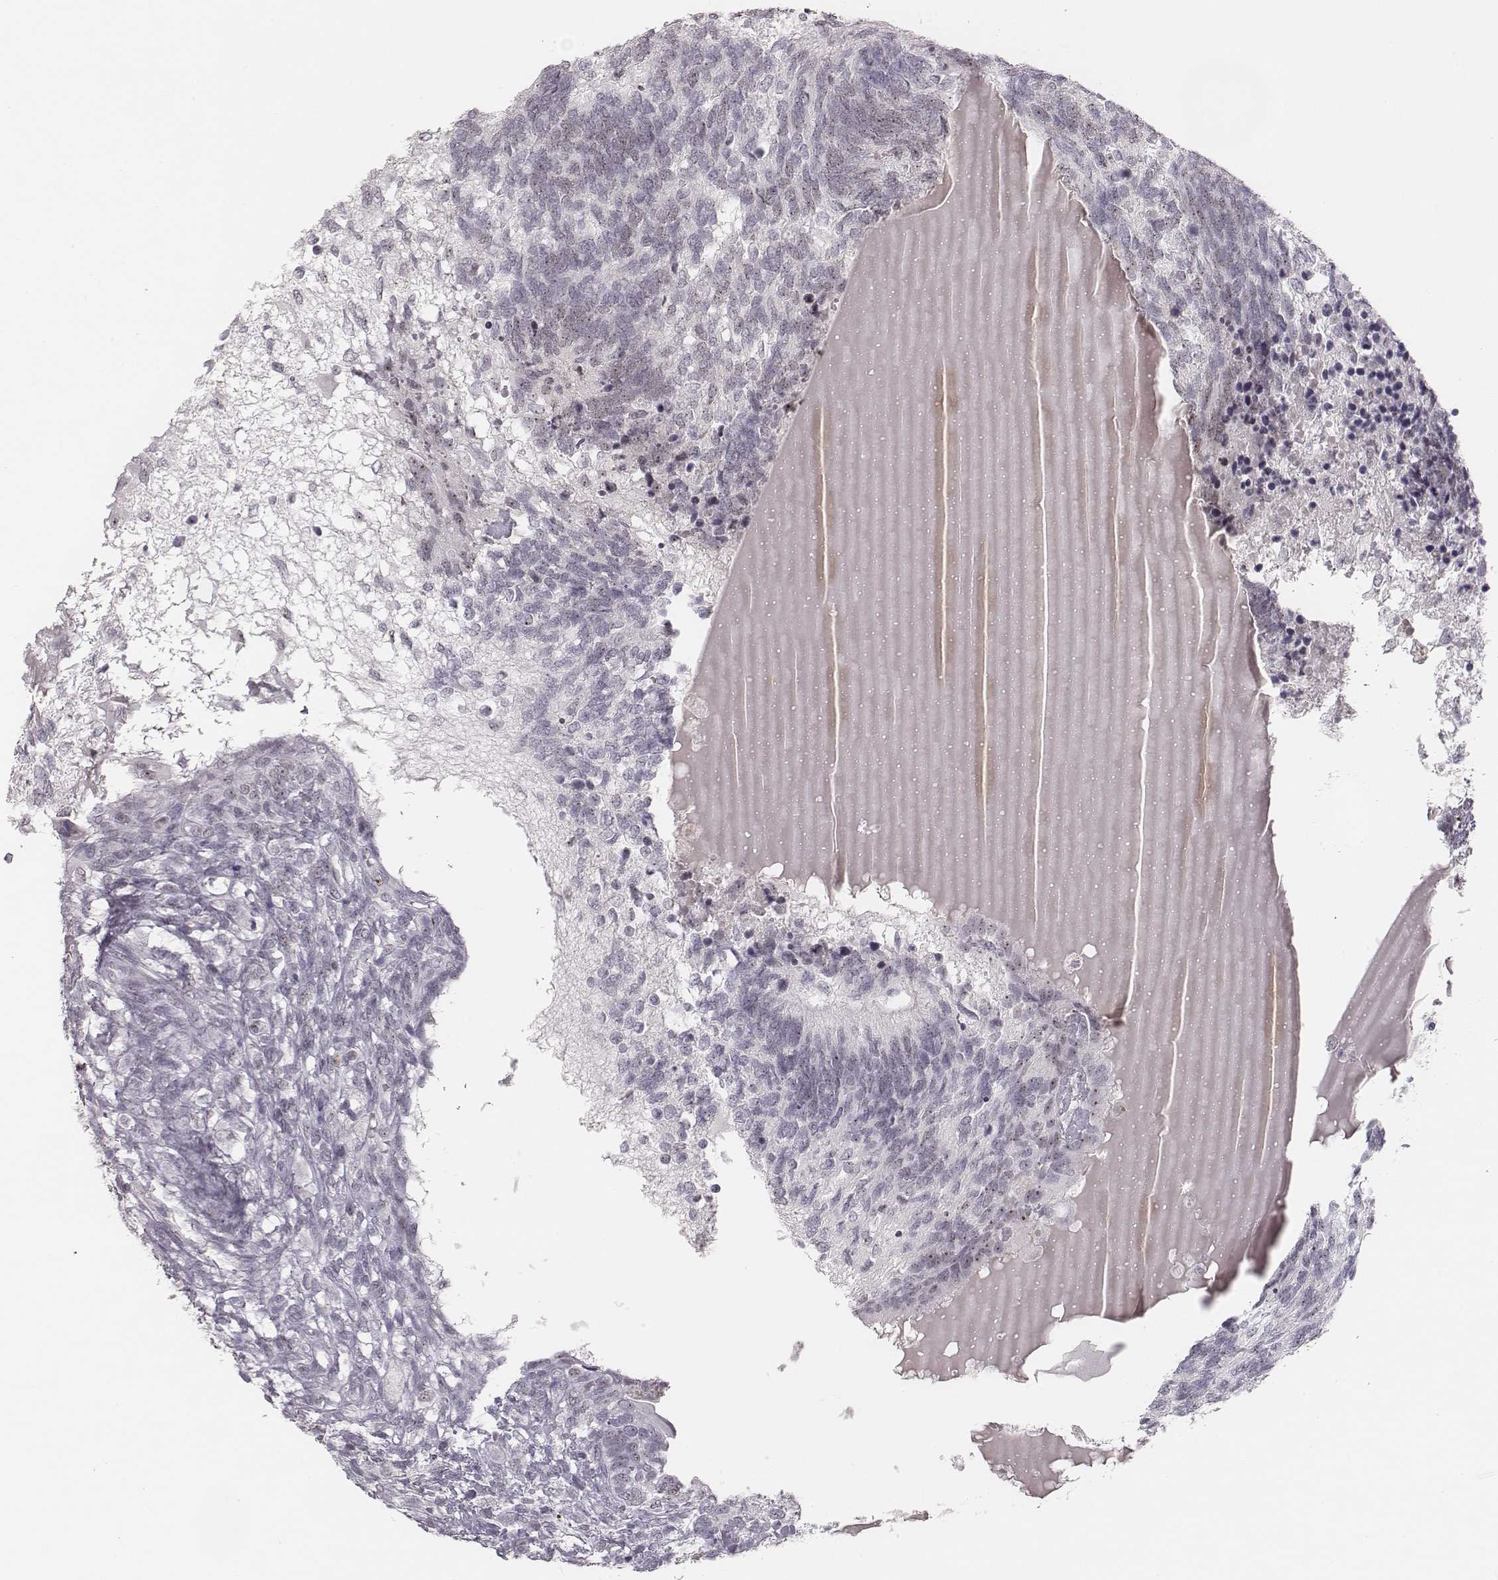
{"staining": {"intensity": "strong", "quantity": "<25%", "location": "nuclear"}, "tissue": "testis cancer", "cell_type": "Tumor cells", "image_type": "cancer", "snomed": [{"axis": "morphology", "description": "Seminoma, NOS"}, {"axis": "morphology", "description": "Carcinoma, Embryonal, NOS"}, {"axis": "topography", "description": "Testis"}], "caption": "Immunohistochemistry micrograph of testis cancer (embryonal carcinoma) stained for a protein (brown), which demonstrates medium levels of strong nuclear expression in approximately <25% of tumor cells.", "gene": "NIFK", "patient": {"sex": "male", "age": 41}}